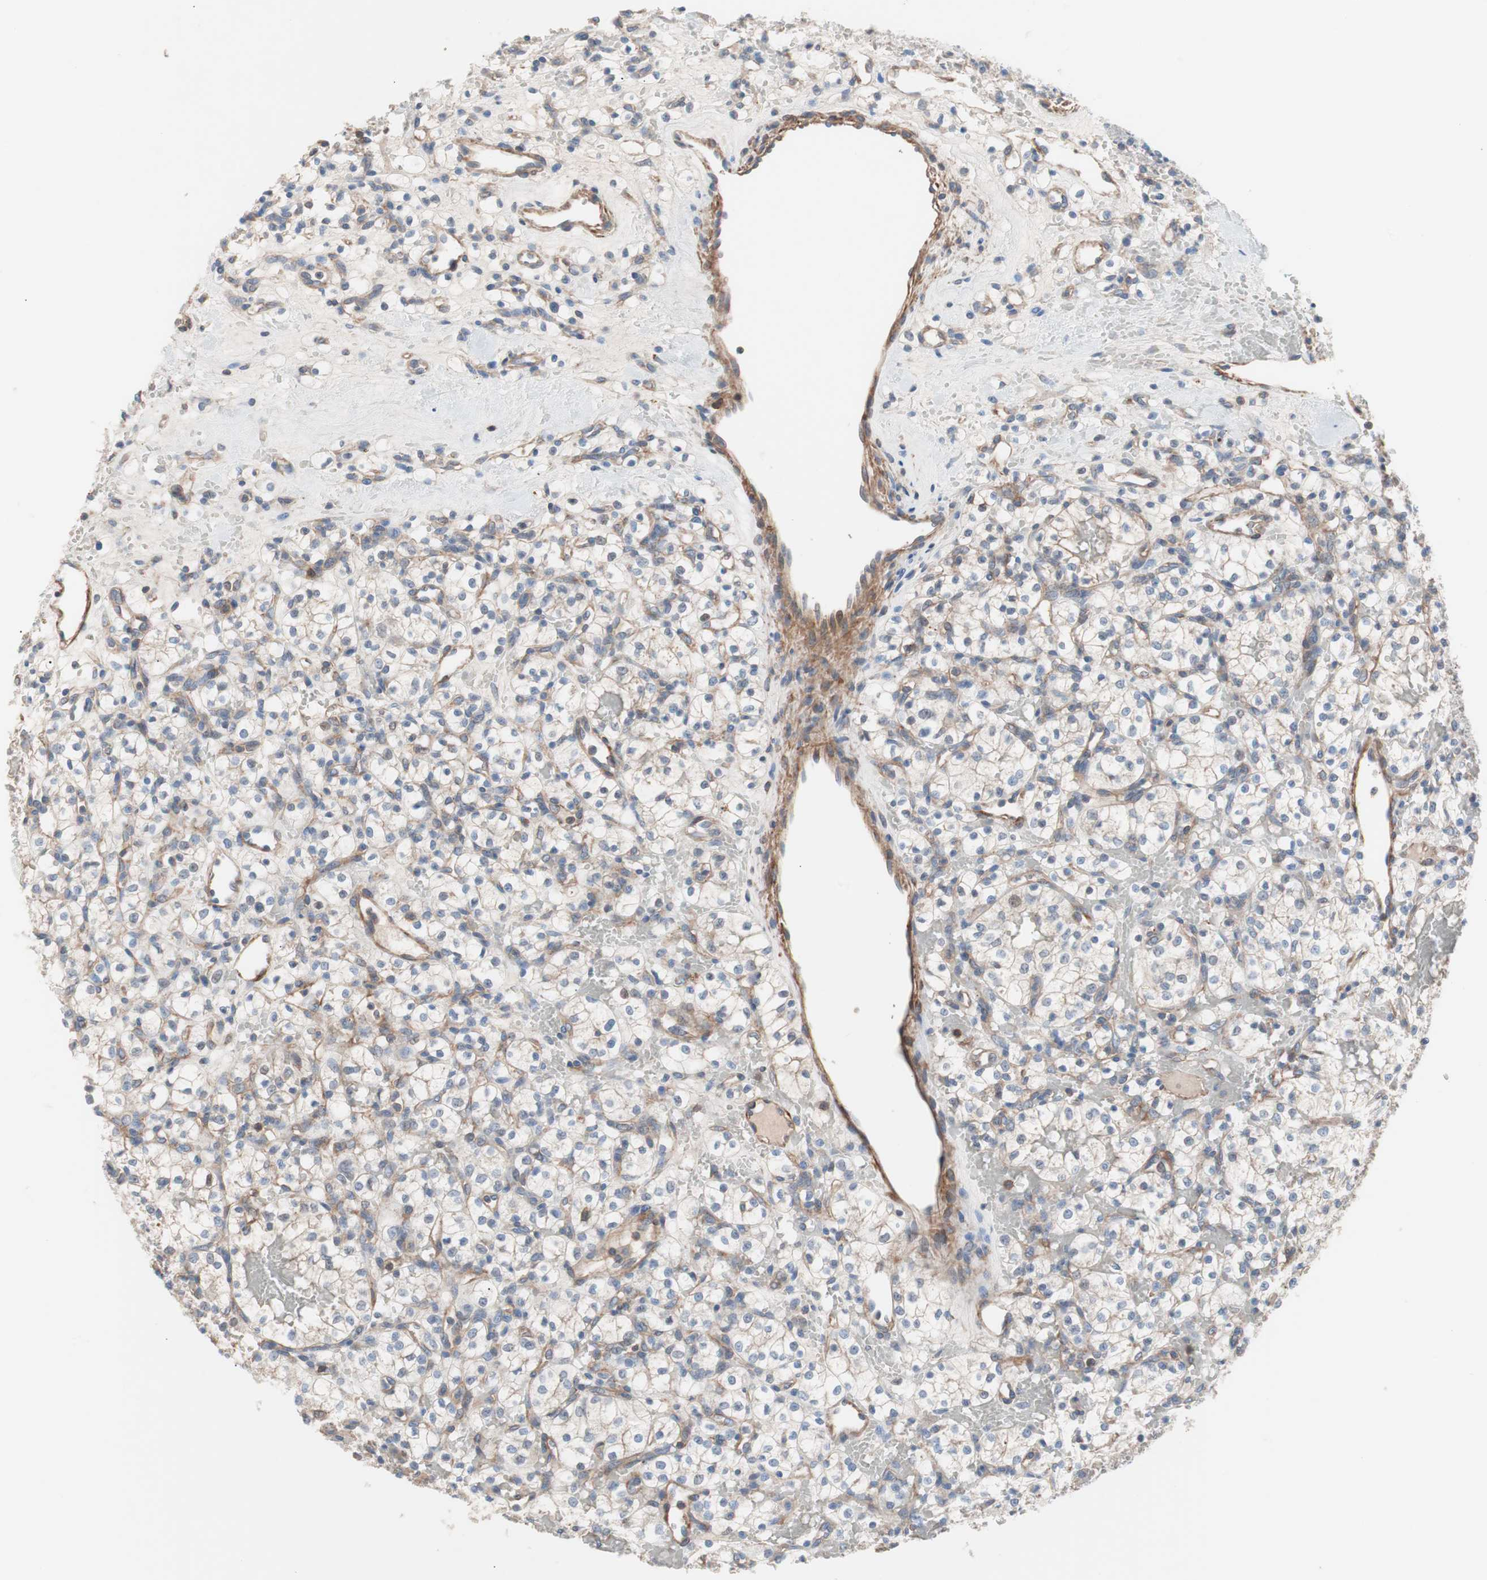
{"staining": {"intensity": "weak", "quantity": "25%-75%", "location": "cytoplasmic/membranous"}, "tissue": "renal cancer", "cell_type": "Tumor cells", "image_type": "cancer", "snomed": [{"axis": "morphology", "description": "Adenocarcinoma, NOS"}, {"axis": "topography", "description": "Kidney"}], "caption": "Immunohistochemical staining of human renal cancer (adenocarcinoma) exhibits weak cytoplasmic/membranous protein staining in about 25%-75% of tumor cells.", "gene": "GPR160", "patient": {"sex": "female", "age": 60}}